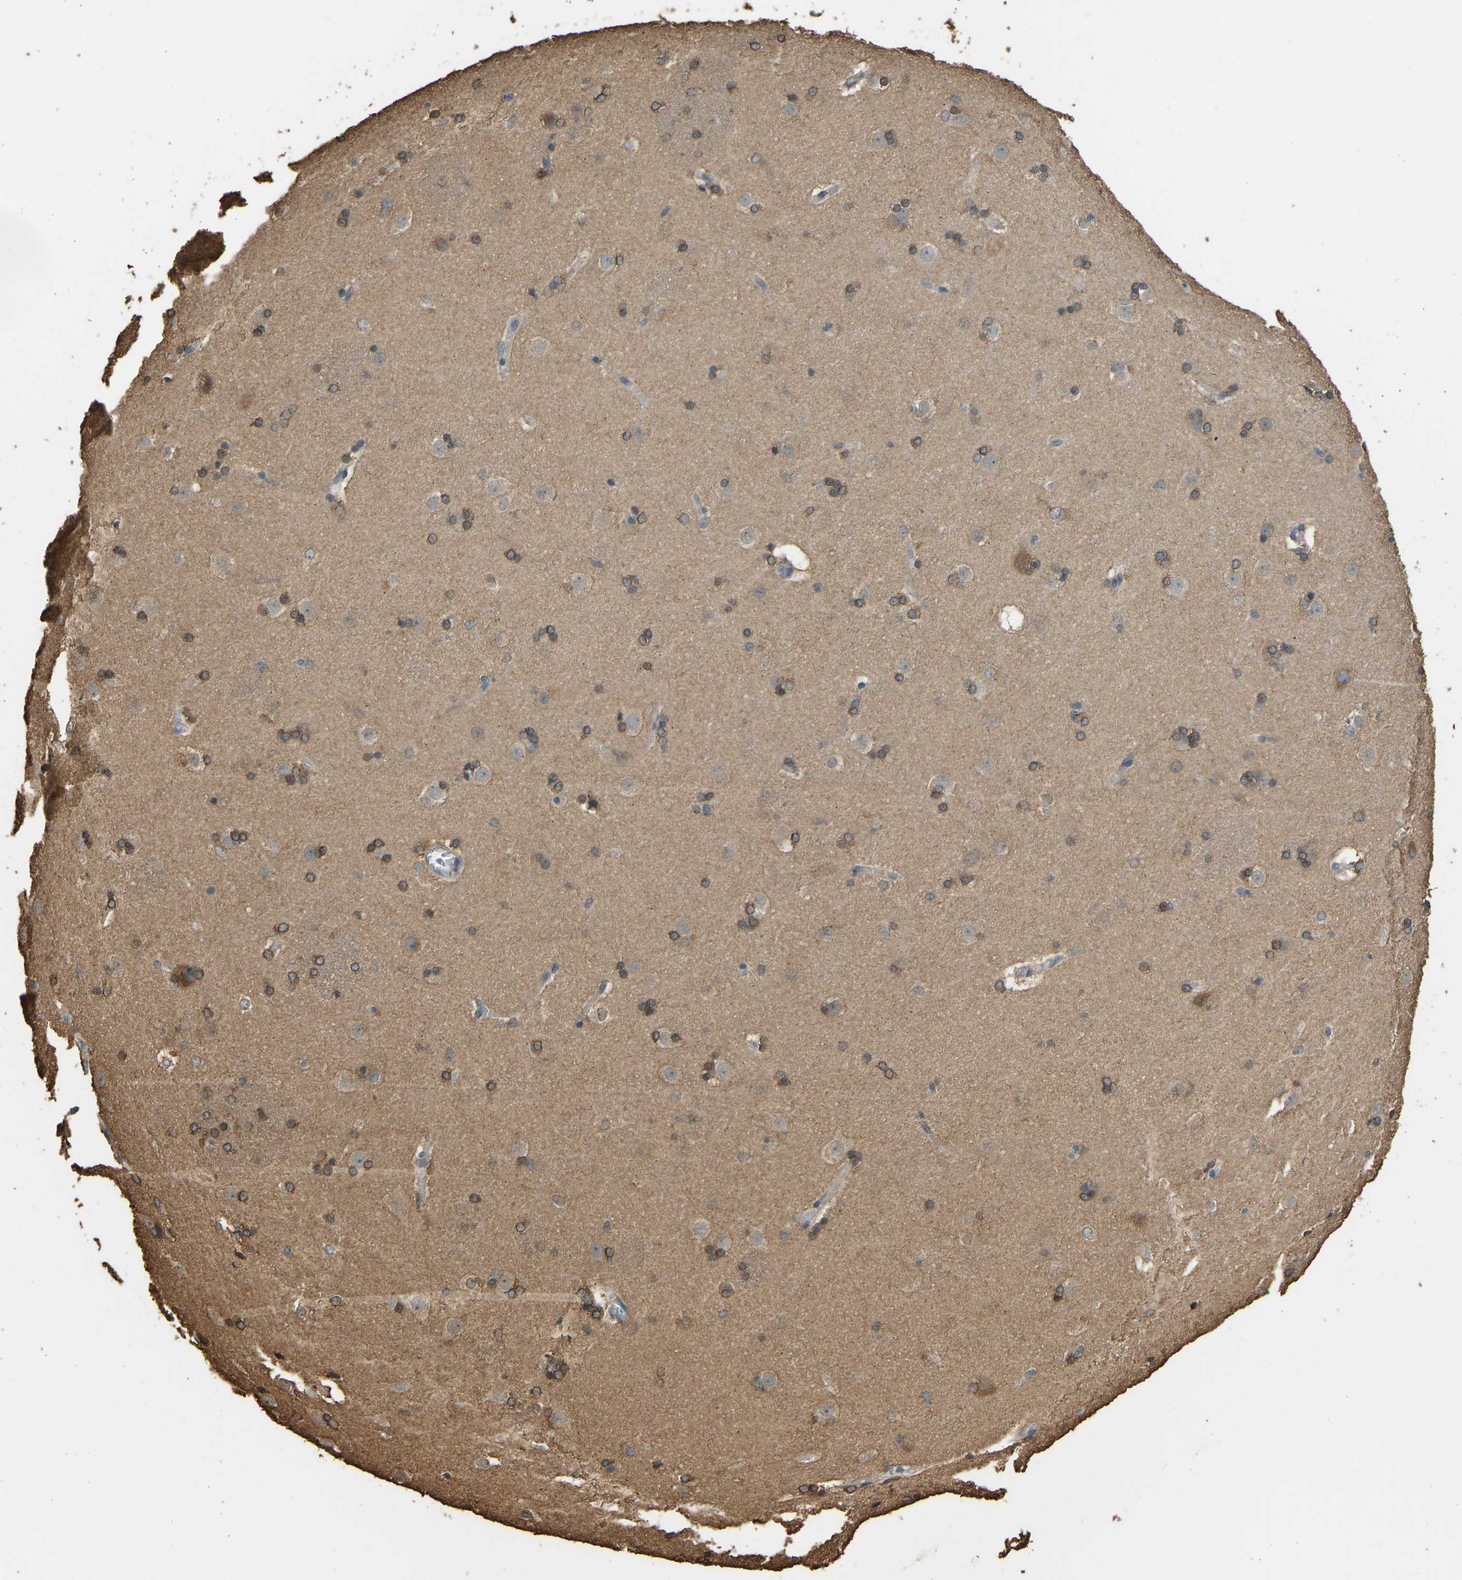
{"staining": {"intensity": "strong", "quantity": "<25%", "location": "cytoplasmic/membranous"}, "tissue": "caudate", "cell_type": "Glial cells", "image_type": "normal", "snomed": [{"axis": "morphology", "description": "Normal tissue, NOS"}, {"axis": "topography", "description": "Lateral ventricle wall"}], "caption": "Brown immunohistochemical staining in normal human caudate demonstrates strong cytoplasmic/membranous positivity in about <25% of glial cells.", "gene": "OS9", "patient": {"sex": "female", "age": 19}}